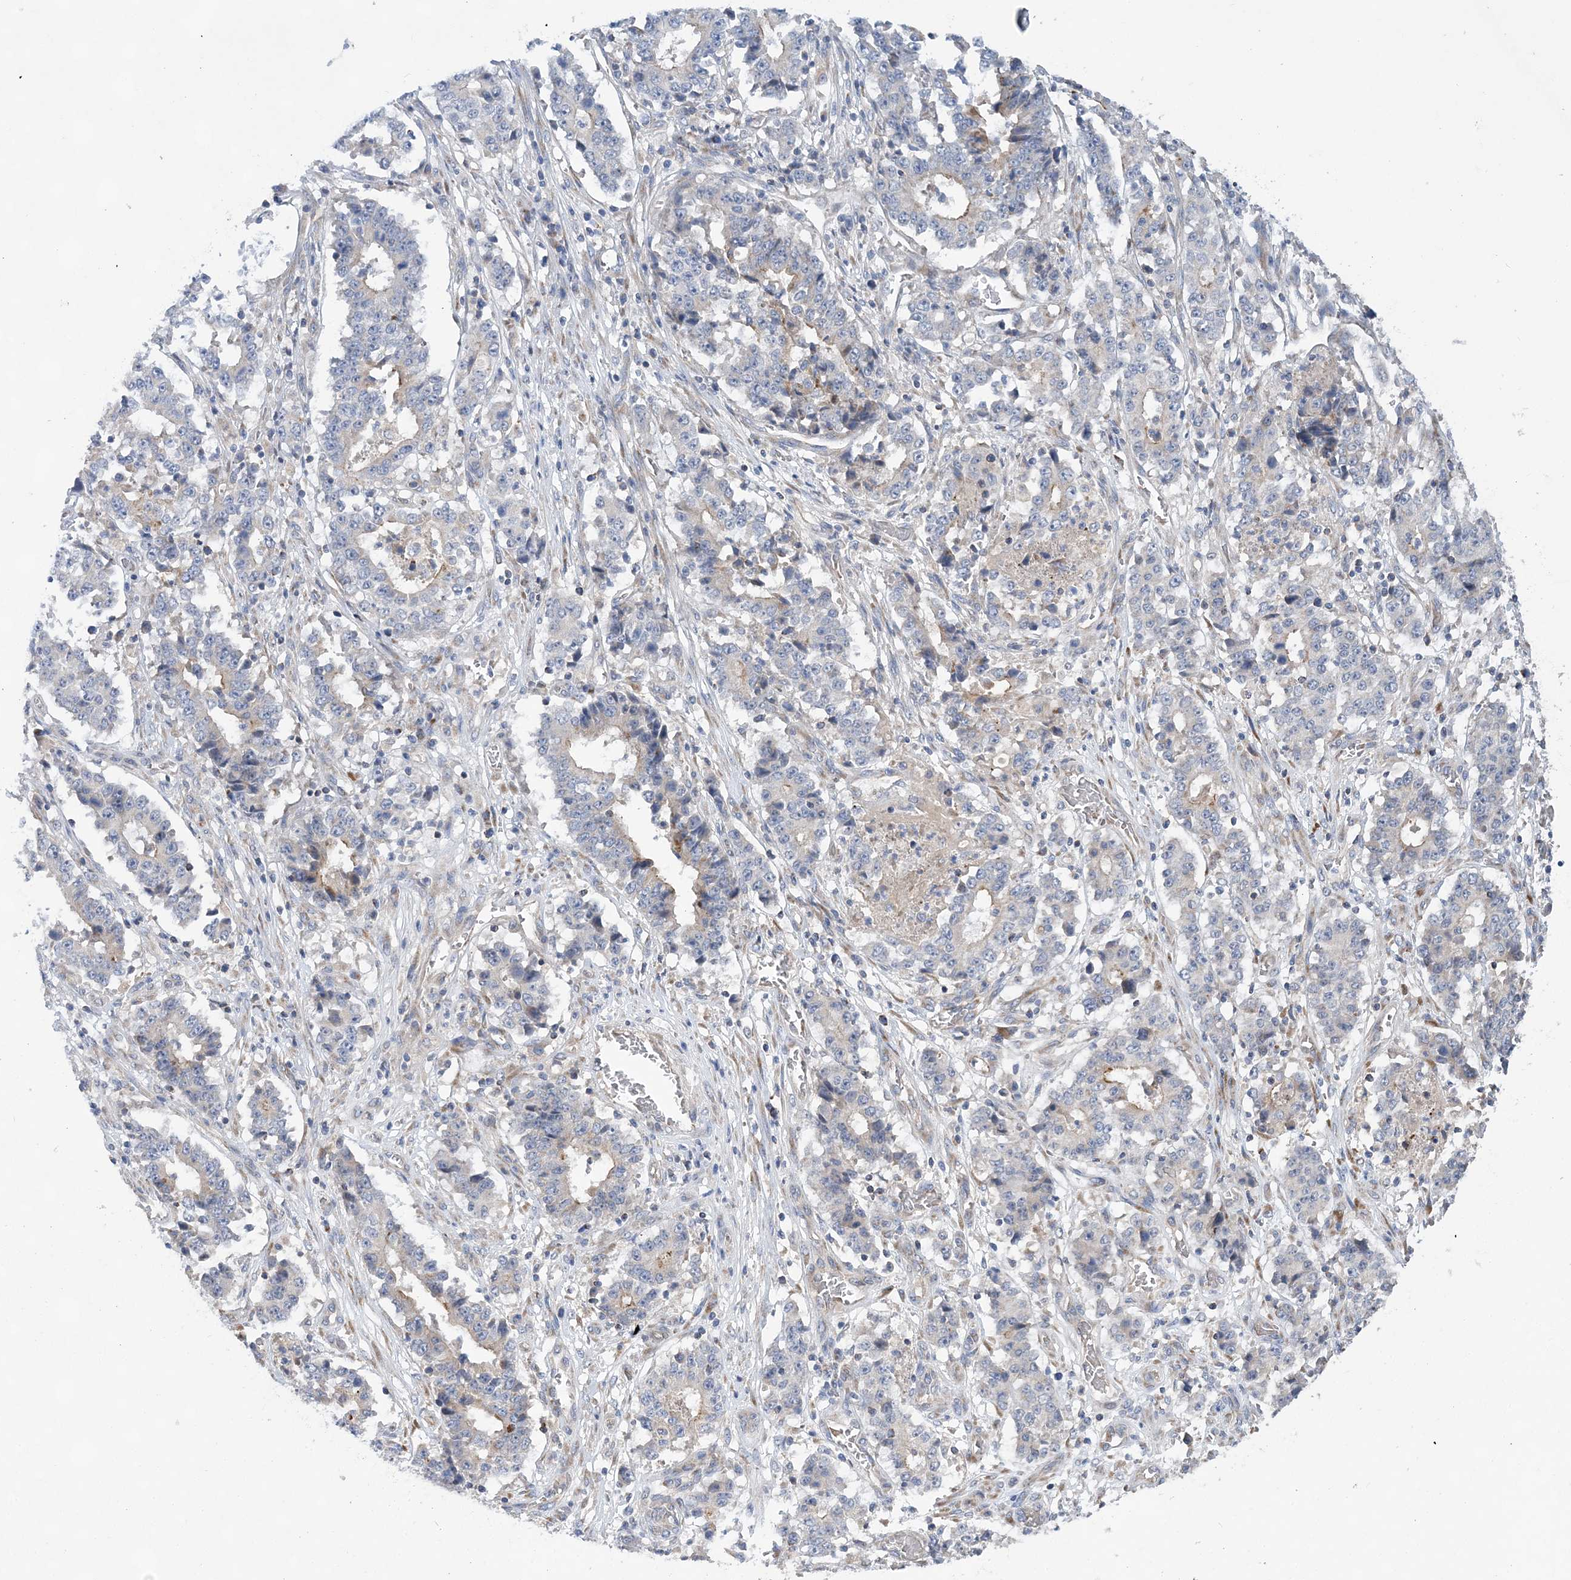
{"staining": {"intensity": "negative", "quantity": "none", "location": "none"}, "tissue": "stomach cancer", "cell_type": "Tumor cells", "image_type": "cancer", "snomed": [{"axis": "morphology", "description": "Adenocarcinoma, NOS"}, {"axis": "topography", "description": "Stomach"}], "caption": "Immunohistochemistry (IHC) histopathology image of human stomach adenocarcinoma stained for a protein (brown), which shows no positivity in tumor cells.", "gene": "TRAPPC13", "patient": {"sex": "male", "age": 59}}